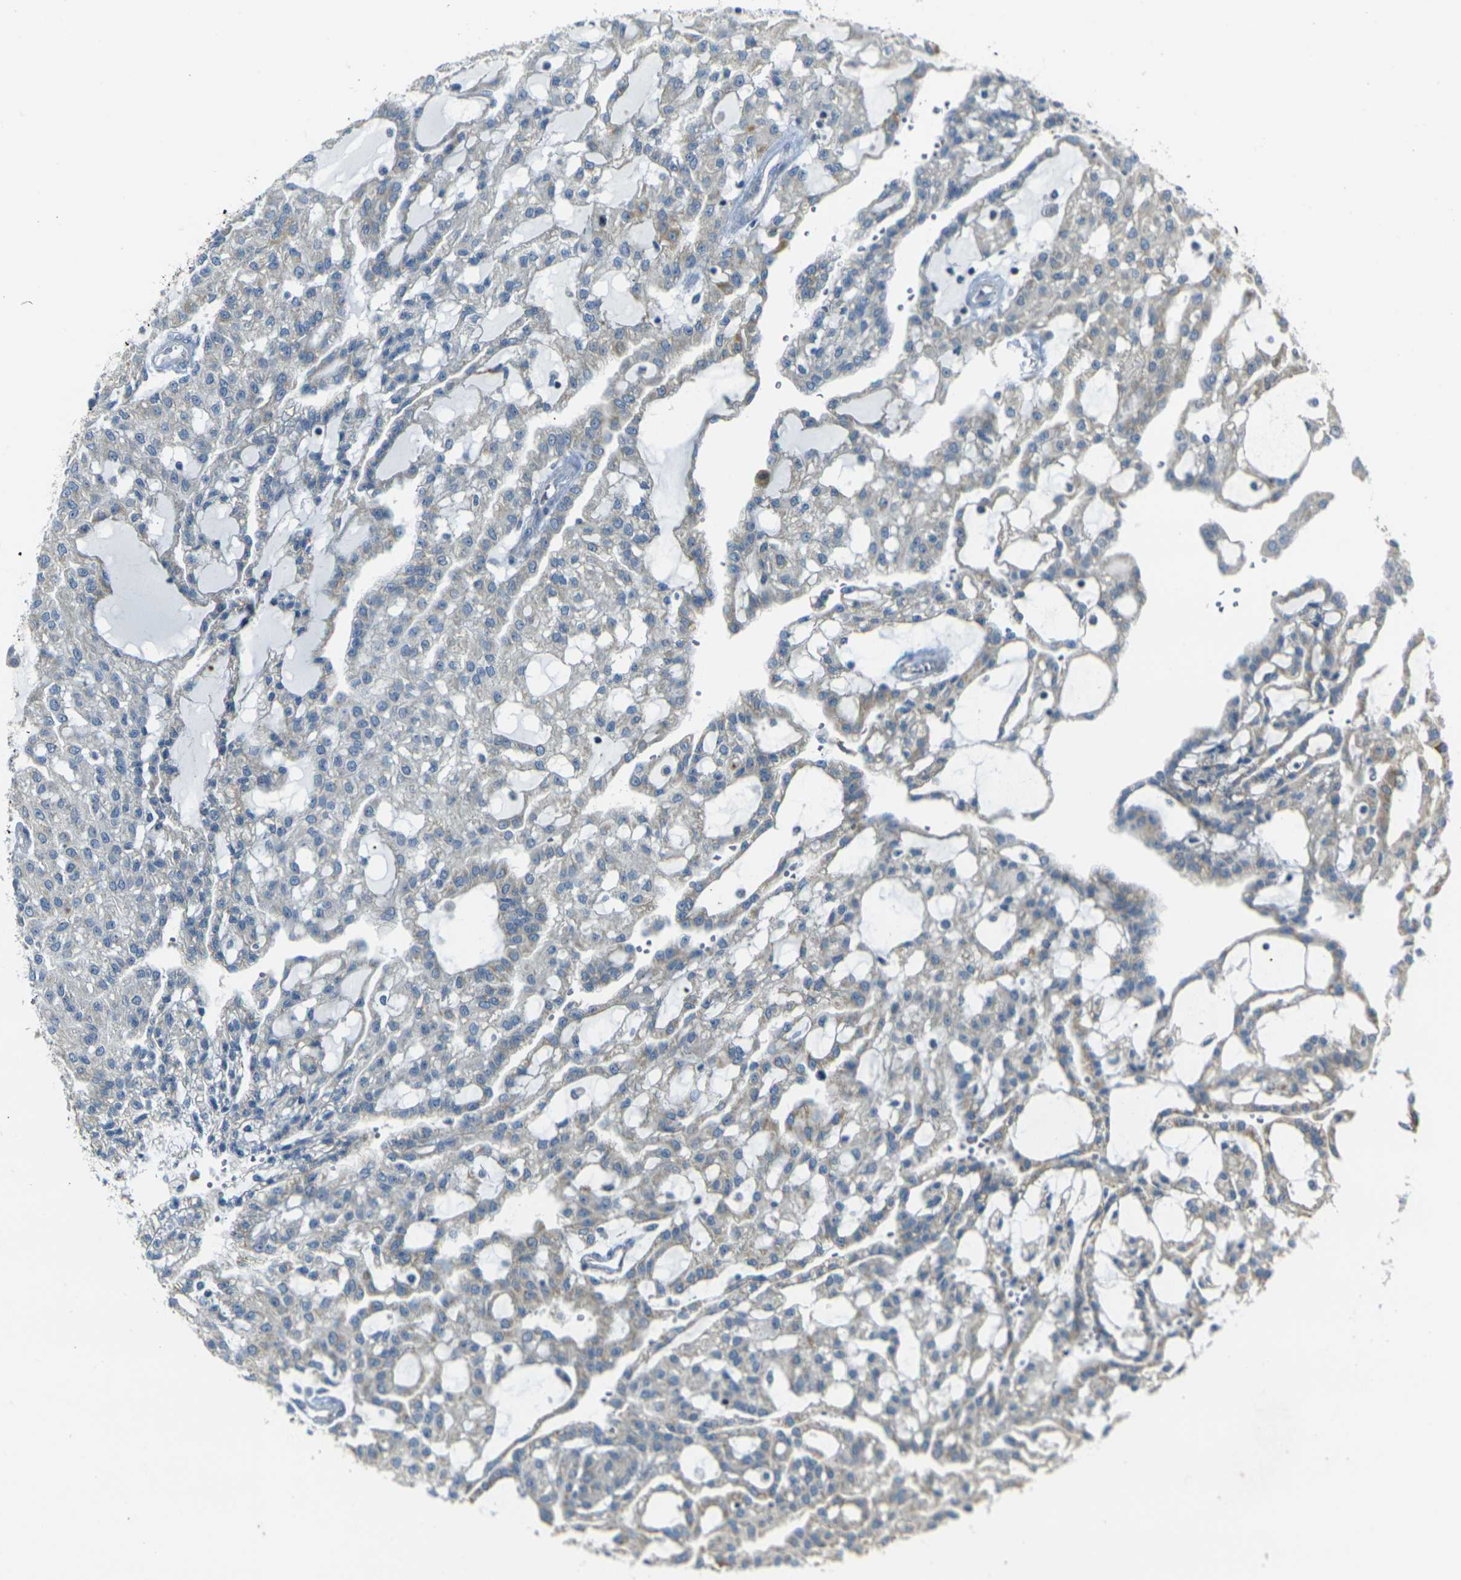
{"staining": {"intensity": "weak", "quantity": "25%-75%", "location": "cytoplasmic/membranous"}, "tissue": "renal cancer", "cell_type": "Tumor cells", "image_type": "cancer", "snomed": [{"axis": "morphology", "description": "Adenocarcinoma, NOS"}, {"axis": "topography", "description": "Kidney"}], "caption": "Renal cancer (adenocarcinoma) was stained to show a protein in brown. There is low levels of weak cytoplasmic/membranous positivity in approximately 25%-75% of tumor cells.", "gene": "PARD6B", "patient": {"sex": "male", "age": 63}}